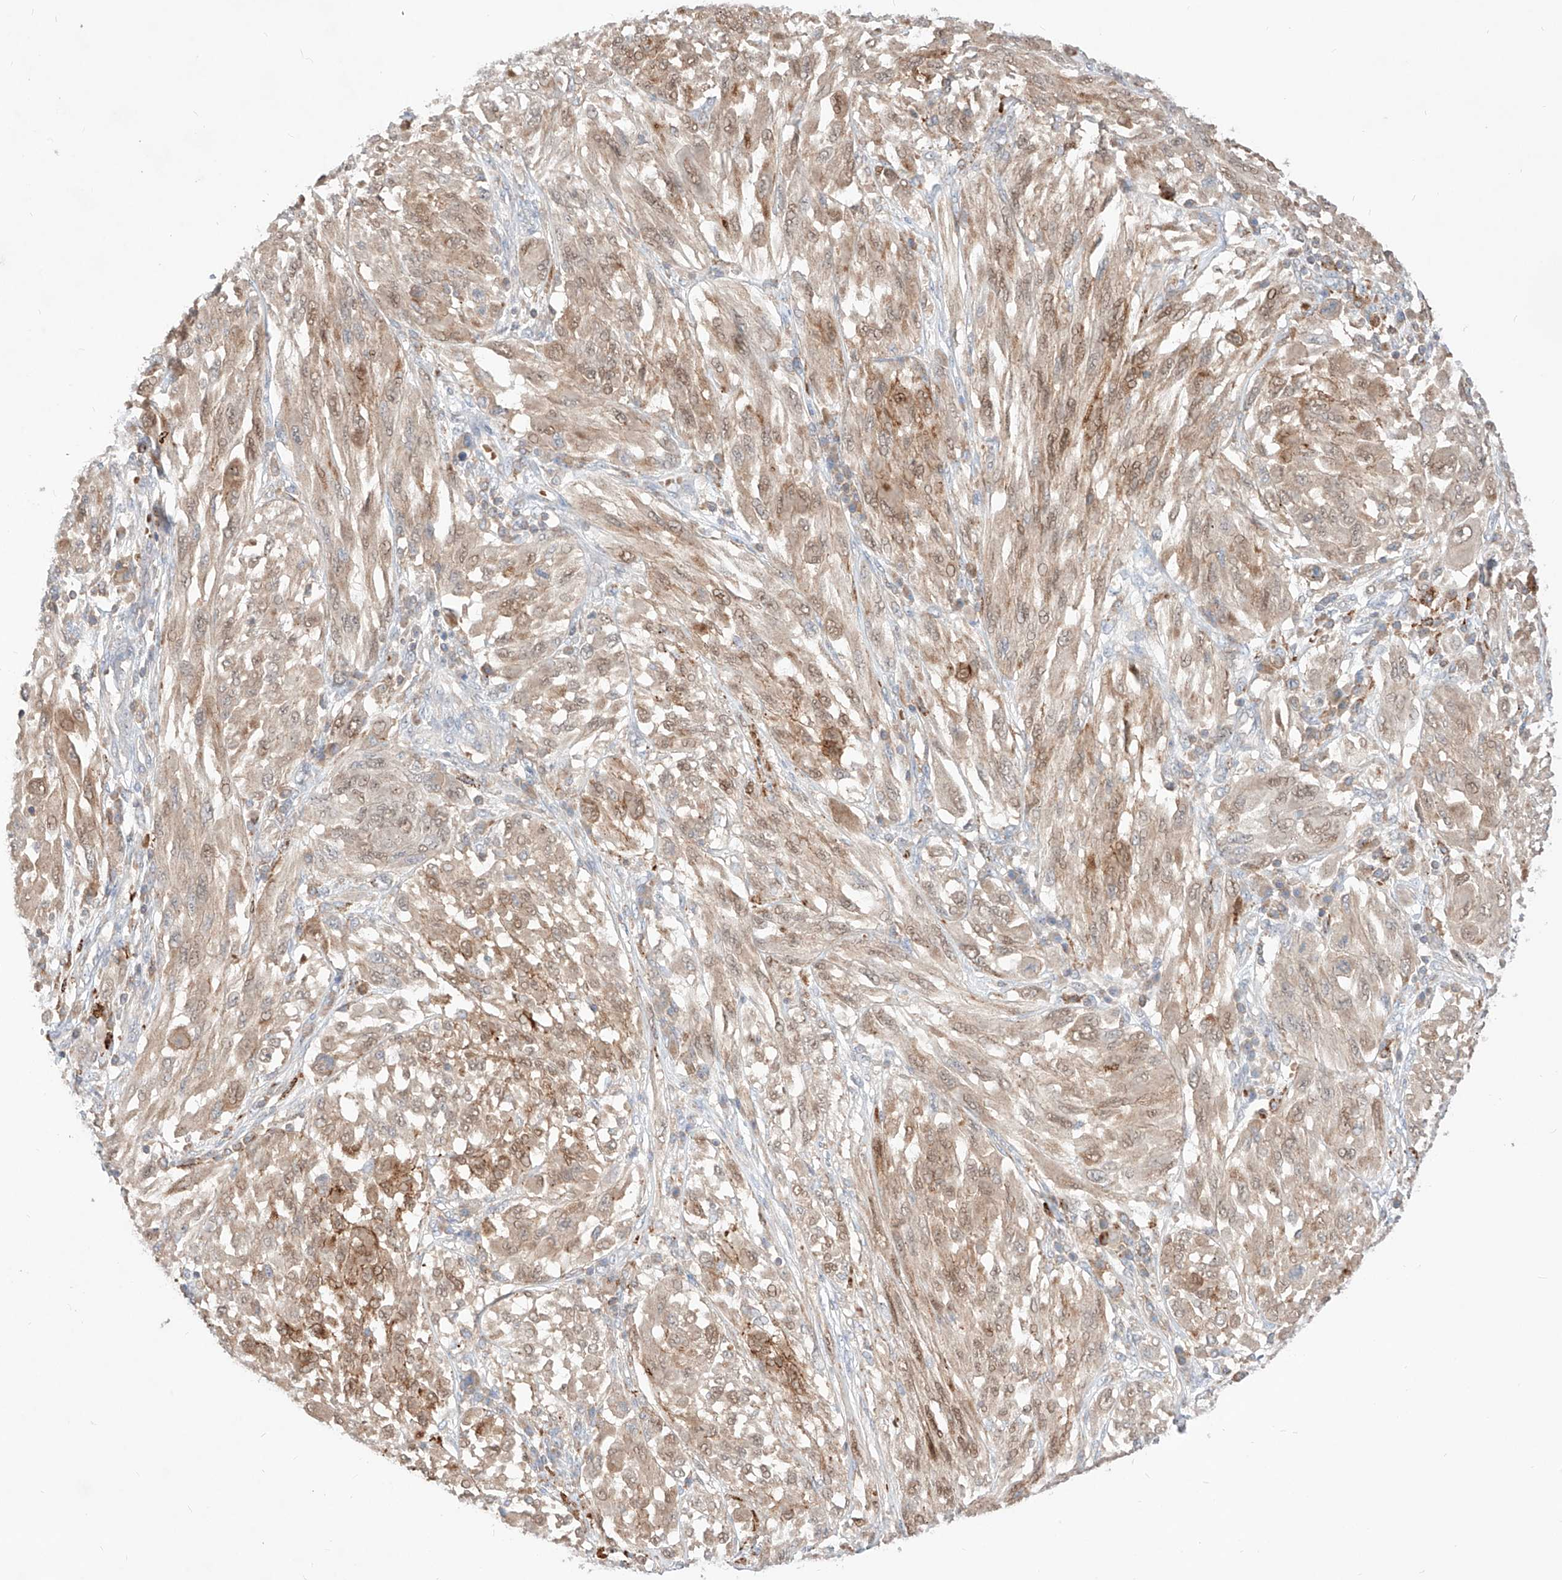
{"staining": {"intensity": "moderate", "quantity": ">75%", "location": "cytoplasmic/membranous,nuclear"}, "tissue": "melanoma", "cell_type": "Tumor cells", "image_type": "cancer", "snomed": [{"axis": "morphology", "description": "Malignant melanoma, NOS"}, {"axis": "topography", "description": "Skin"}], "caption": "Malignant melanoma stained for a protein (brown) shows moderate cytoplasmic/membranous and nuclear positive positivity in about >75% of tumor cells.", "gene": "TSNAX", "patient": {"sex": "female", "age": 91}}